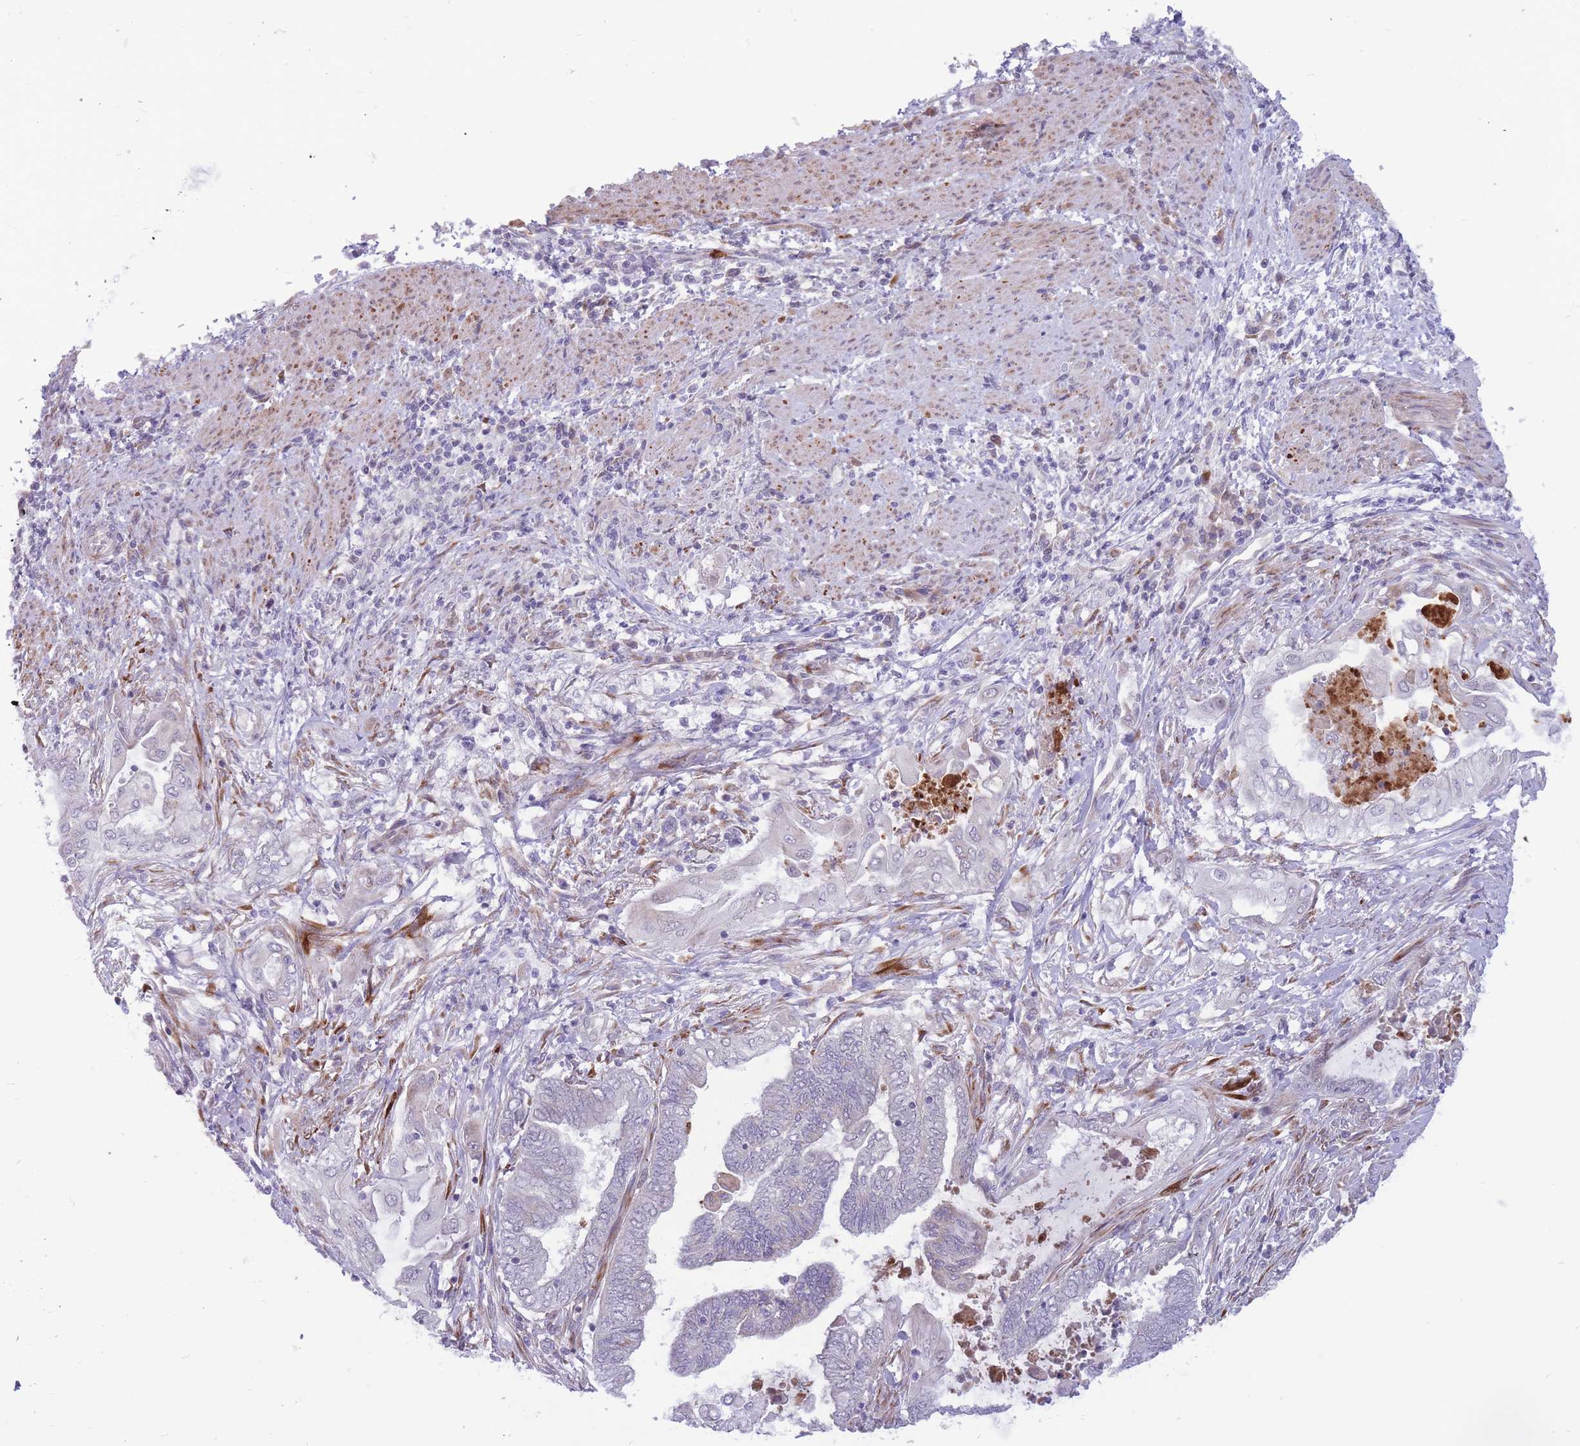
{"staining": {"intensity": "negative", "quantity": "none", "location": "none"}, "tissue": "endometrial cancer", "cell_type": "Tumor cells", "image_type": "cancer", "snomed": [{"axis": "morphology", "description": "Adenocarcinoma, NOS"}, {"axis": "topography", "description": "Uterus"}, {"axis": "topography", "description": "Endometrium"}], "caption": "Tumor cells are negative for brown protein staining in endometrial cancer. Nuclei are stained in blue.", "gene": "ADD2", "patient": {"sex": "female", "age": 70}}